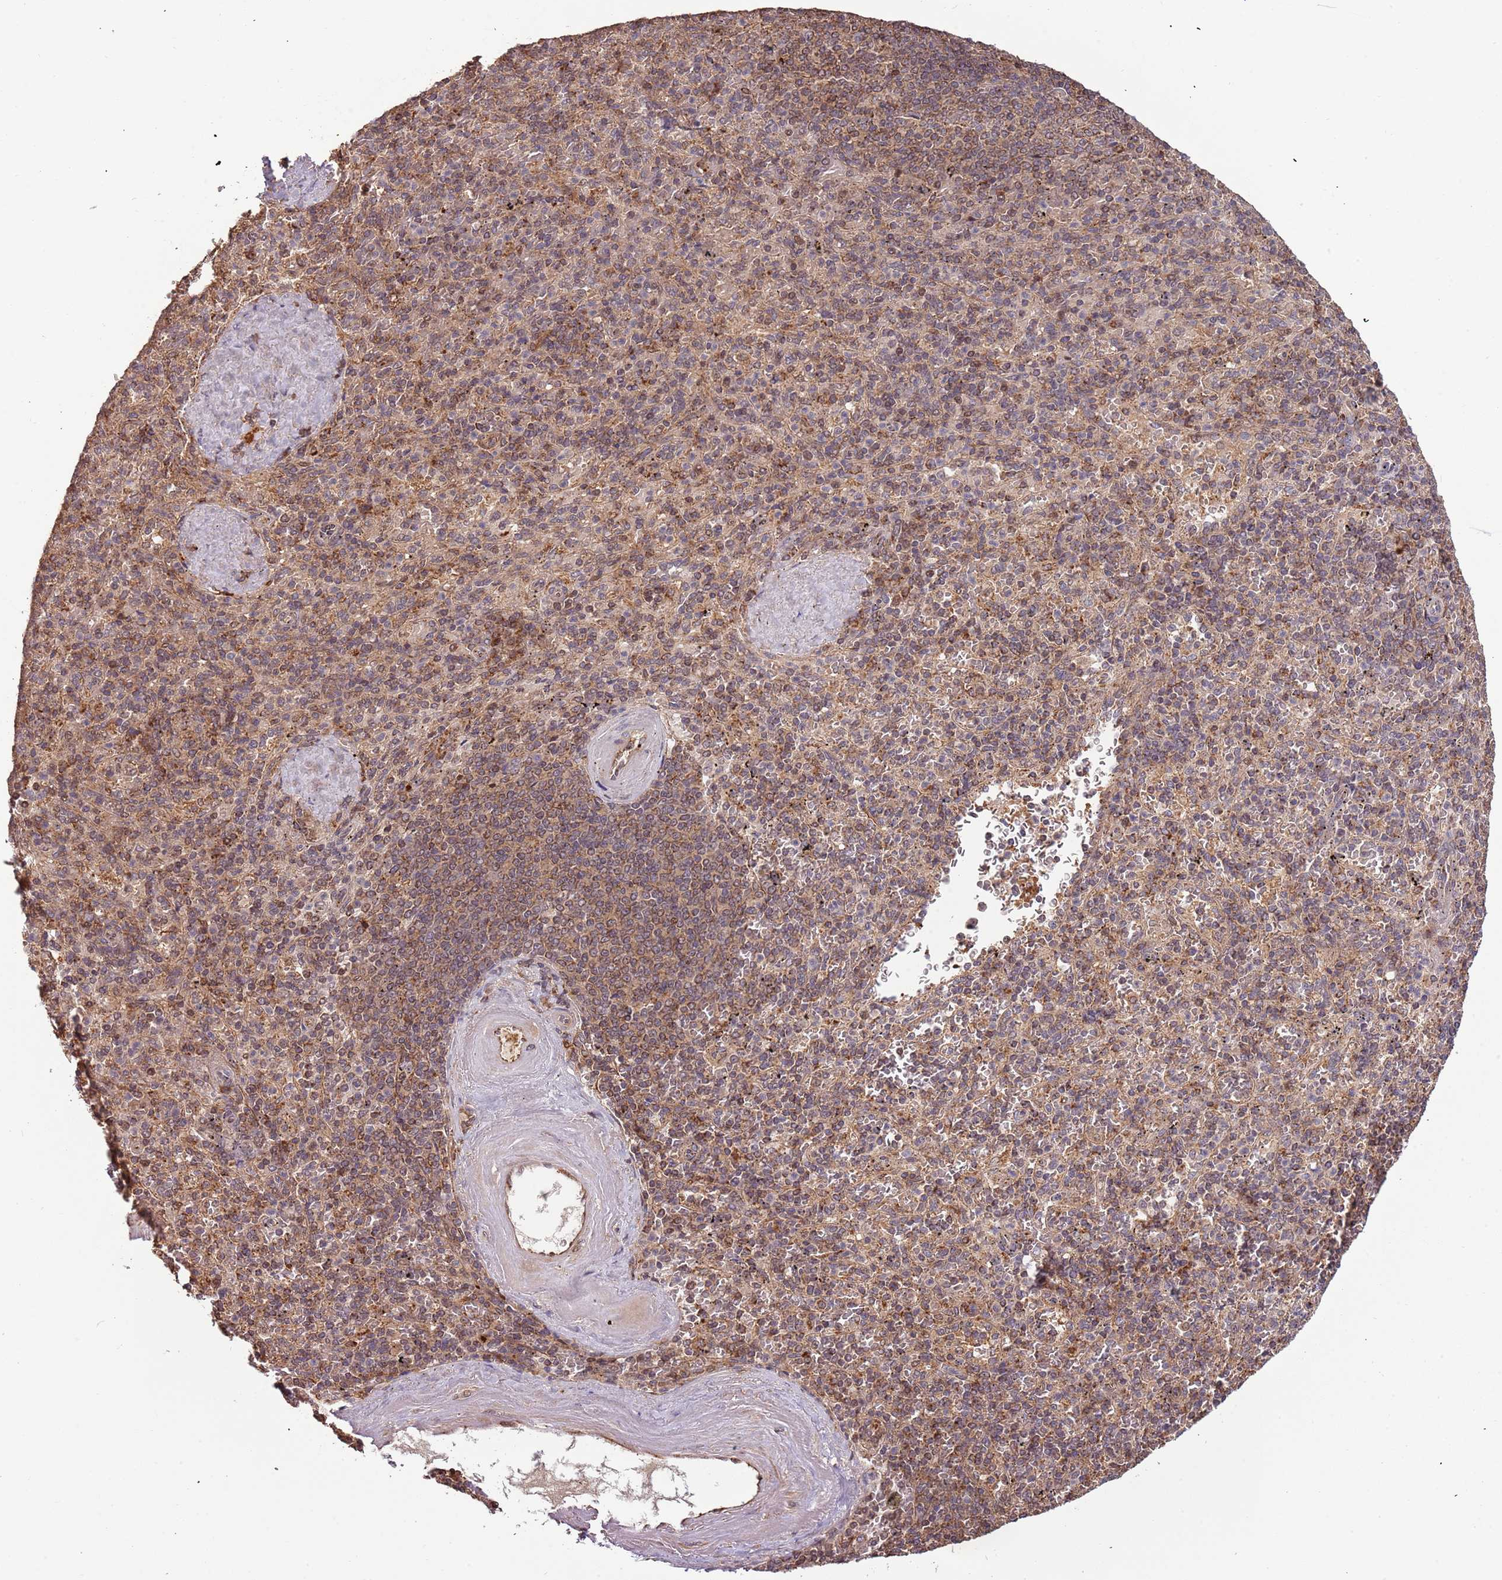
{"staining": {"intensity": "moderate", "quantity": ">75%", "location": "cytoplasmic/membranous,nuclear"}, "tissue": "spleen", "cell_type": "Cells in red pulp", "image_type": "normal", "snomed": [{"axis": "morphology", "description": "Normal tissue, NOS"}, {"axis": "topography", "description": "Spleen"}], "caption": "An image of spleen stained for a protein demonstrates moderate cytoplasmic/membranous,nuclear brown staining in cells in red pulp.", "gene": "IL17RD", "patient": {"sex": "male", "age": 82}}